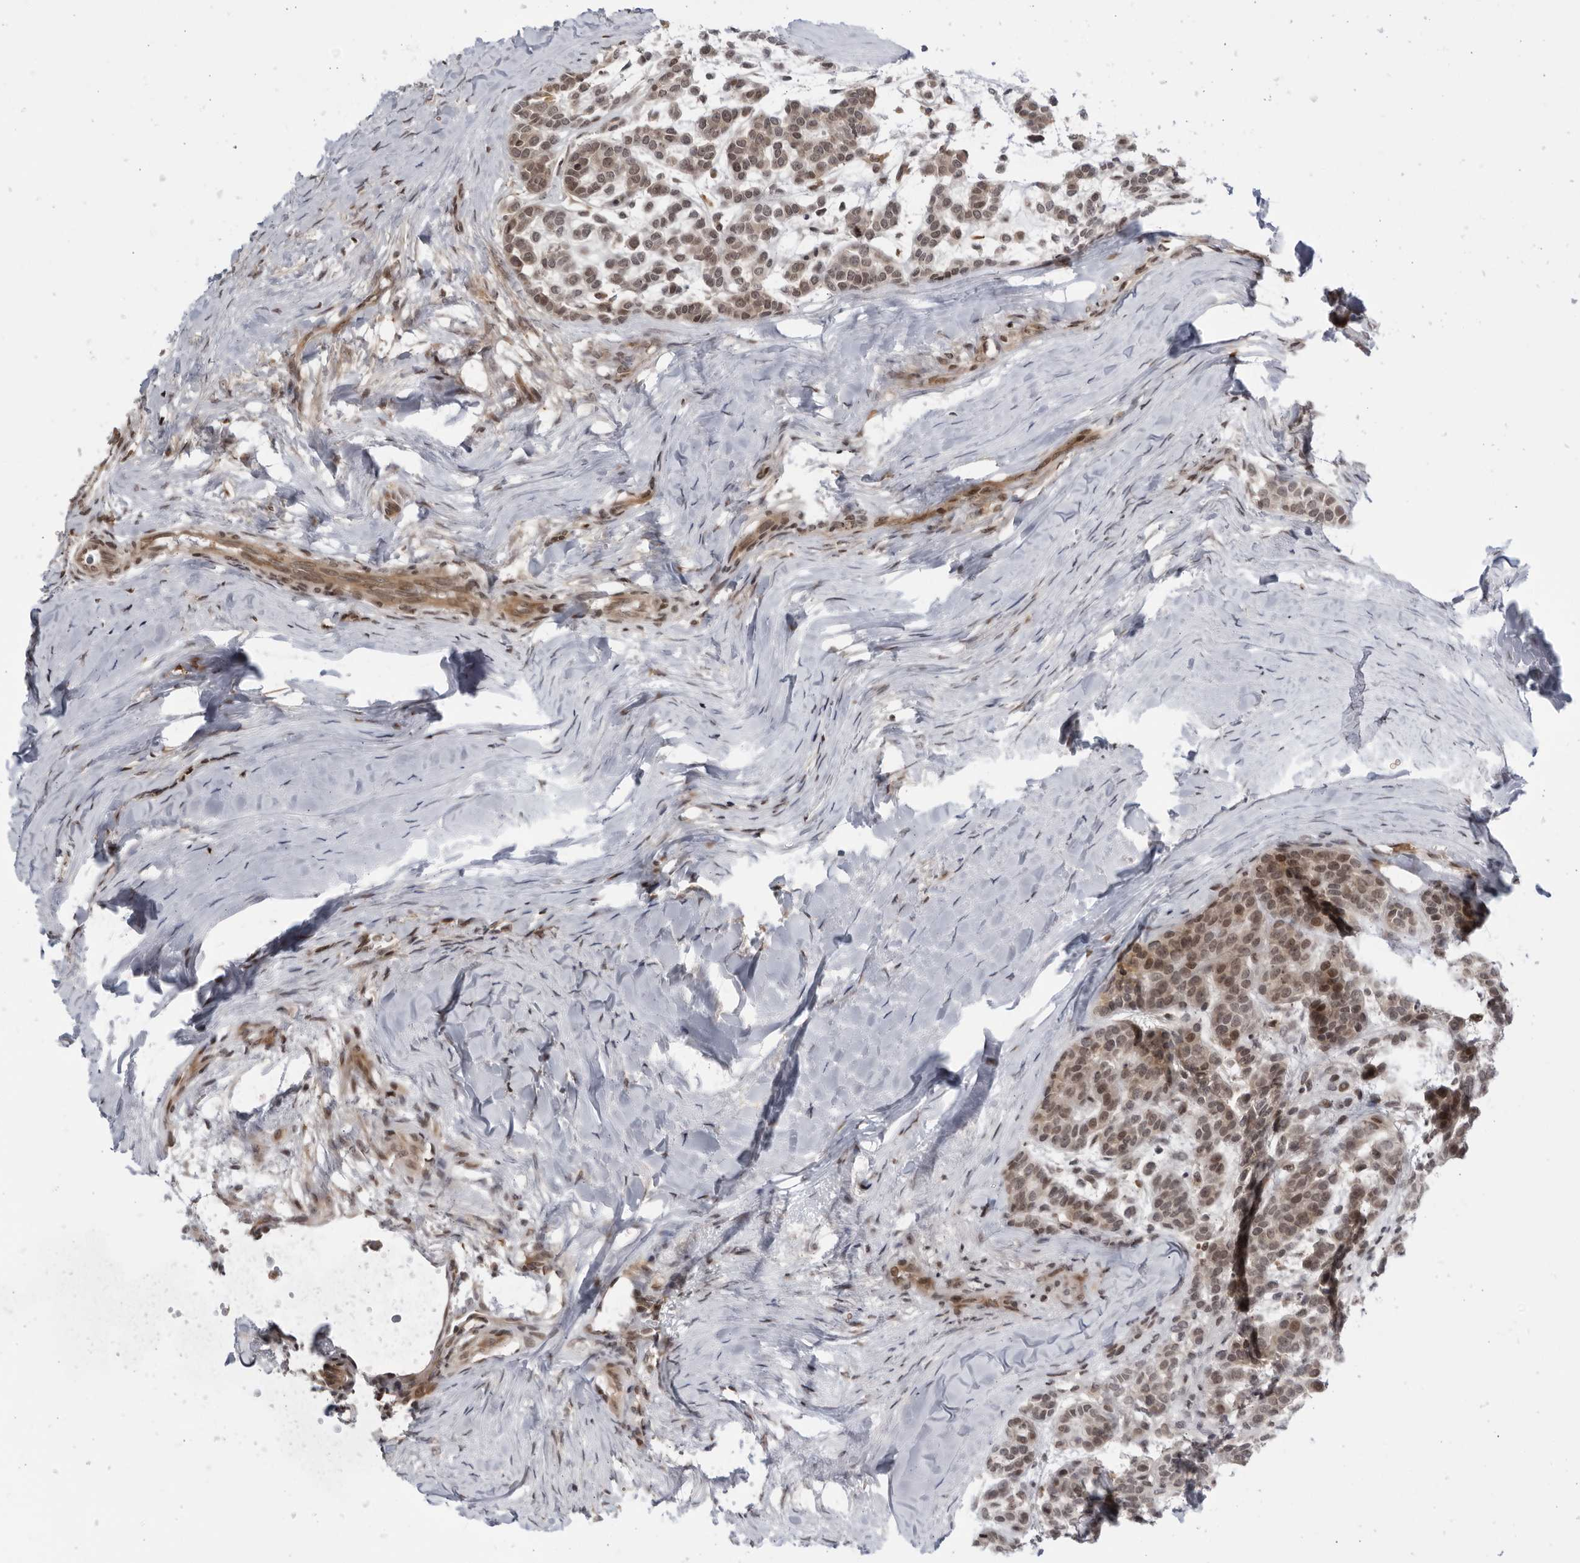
{"staining": {"intensity": "weak", "quantity": ">75%", "location": "cytoplasmic/membranous"}, "tissue": "head and neck cancer", "cell_type": "Tumor cells", "image_type": "cancer", "snomed": [{"axis": "morphology", "description": "Adenocarcinoma, NOS"}, {"axis": "morphology", "description": "Adenoma, NOS"}, {"axis": "topography", "description": "Head-Neck"}], "caption": "Head and neck cancer (adenoma) stained for a protein (brown) displays weak cytoplasmic/membranous positive positivity in about >75% of tumor cells.", "gene": "DTL", "patient": {"sex": "female", "age": 55}}